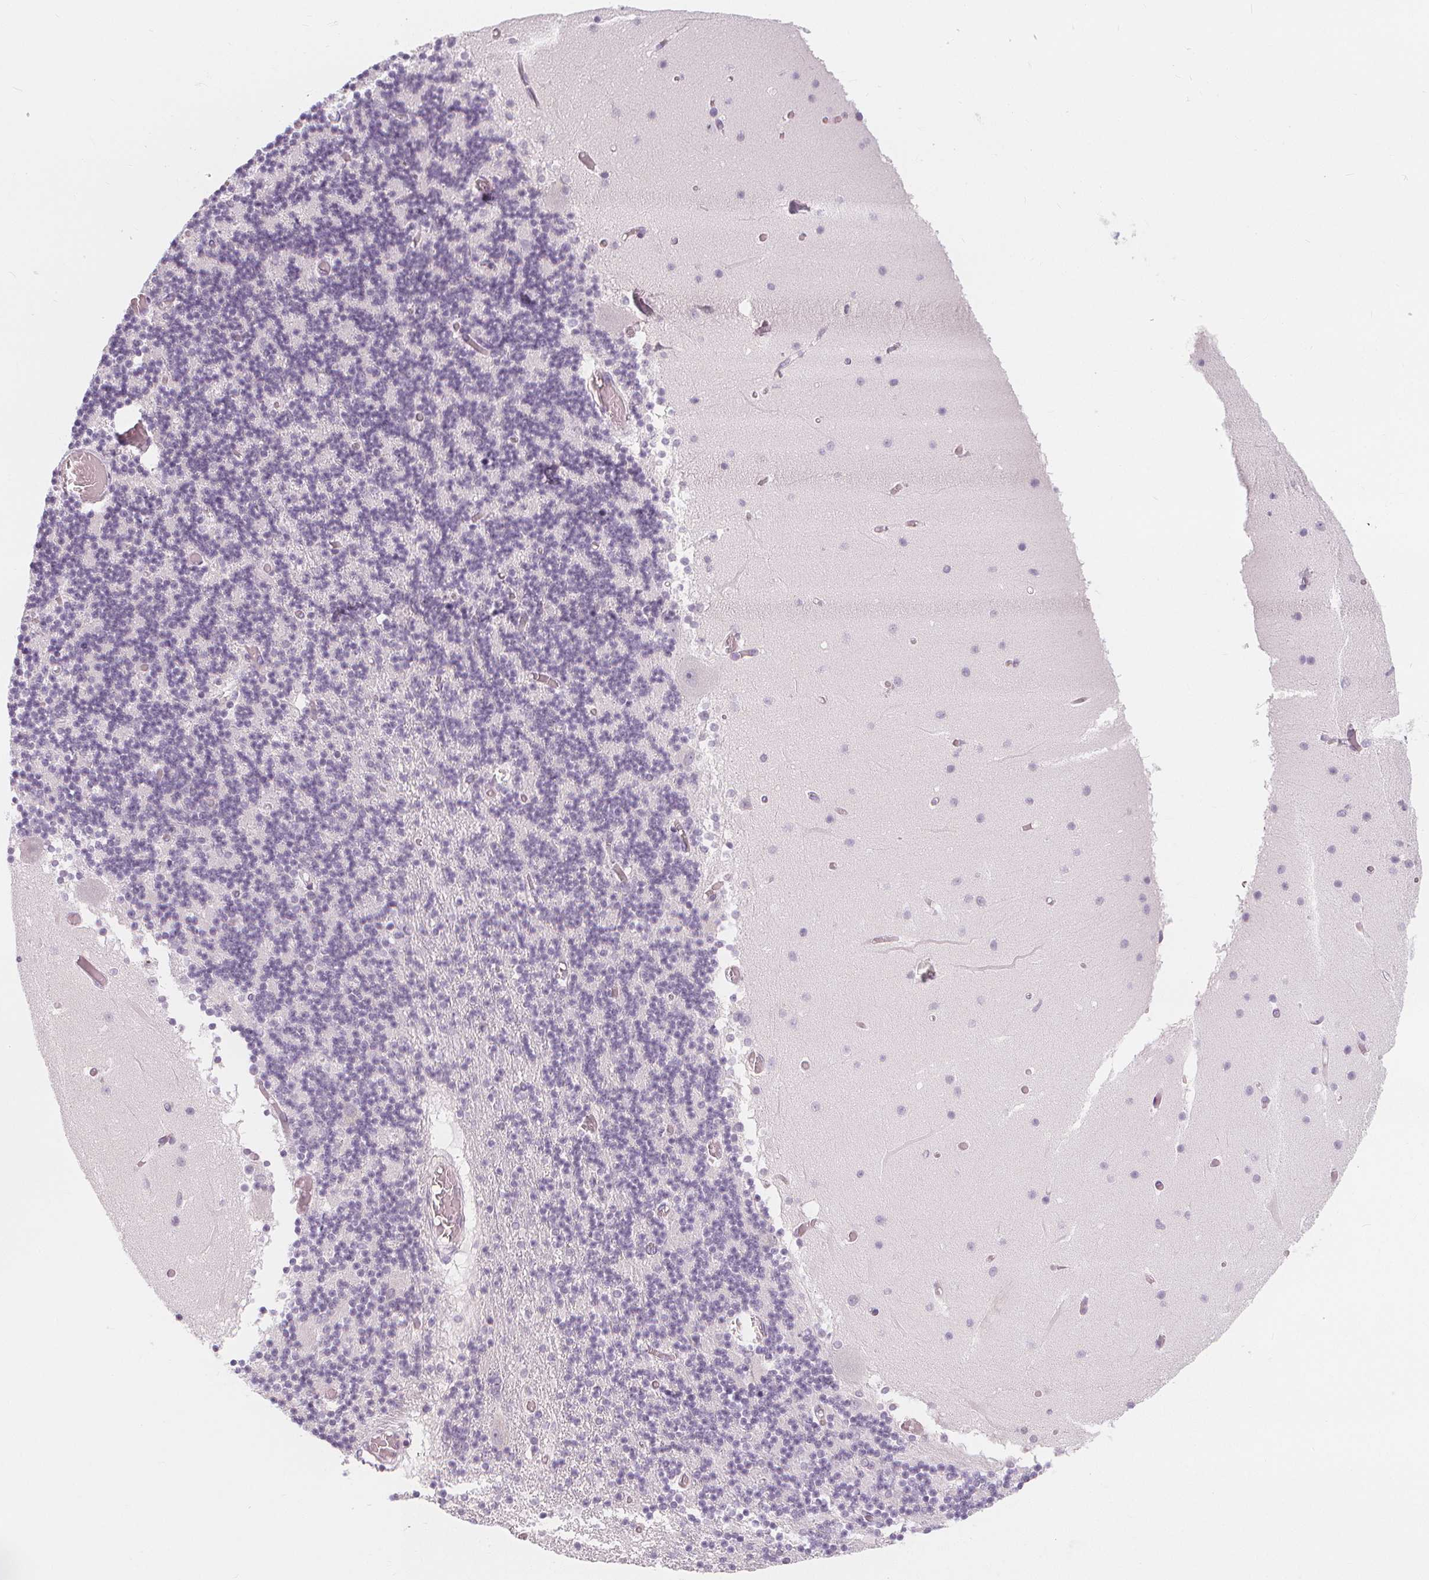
{"staining": {"intensity": "negative", "quantity": "none", "location": "none"}, "tissue": "cerebellum", "cell_type": "Cells in granular layer", "image_type": "normal", "snomed": [{"axis": "morphology", "description": "Normal tissue, NOS"}, {"axis": "topography", "description": "Cerebellum"}], "caption": "Normal cerebellum was stained to show a protein in brown. There is no significant staining in cells in granular layer.", "gene": "TIPIN", "patient": {"sex": "female", "age": 28}}